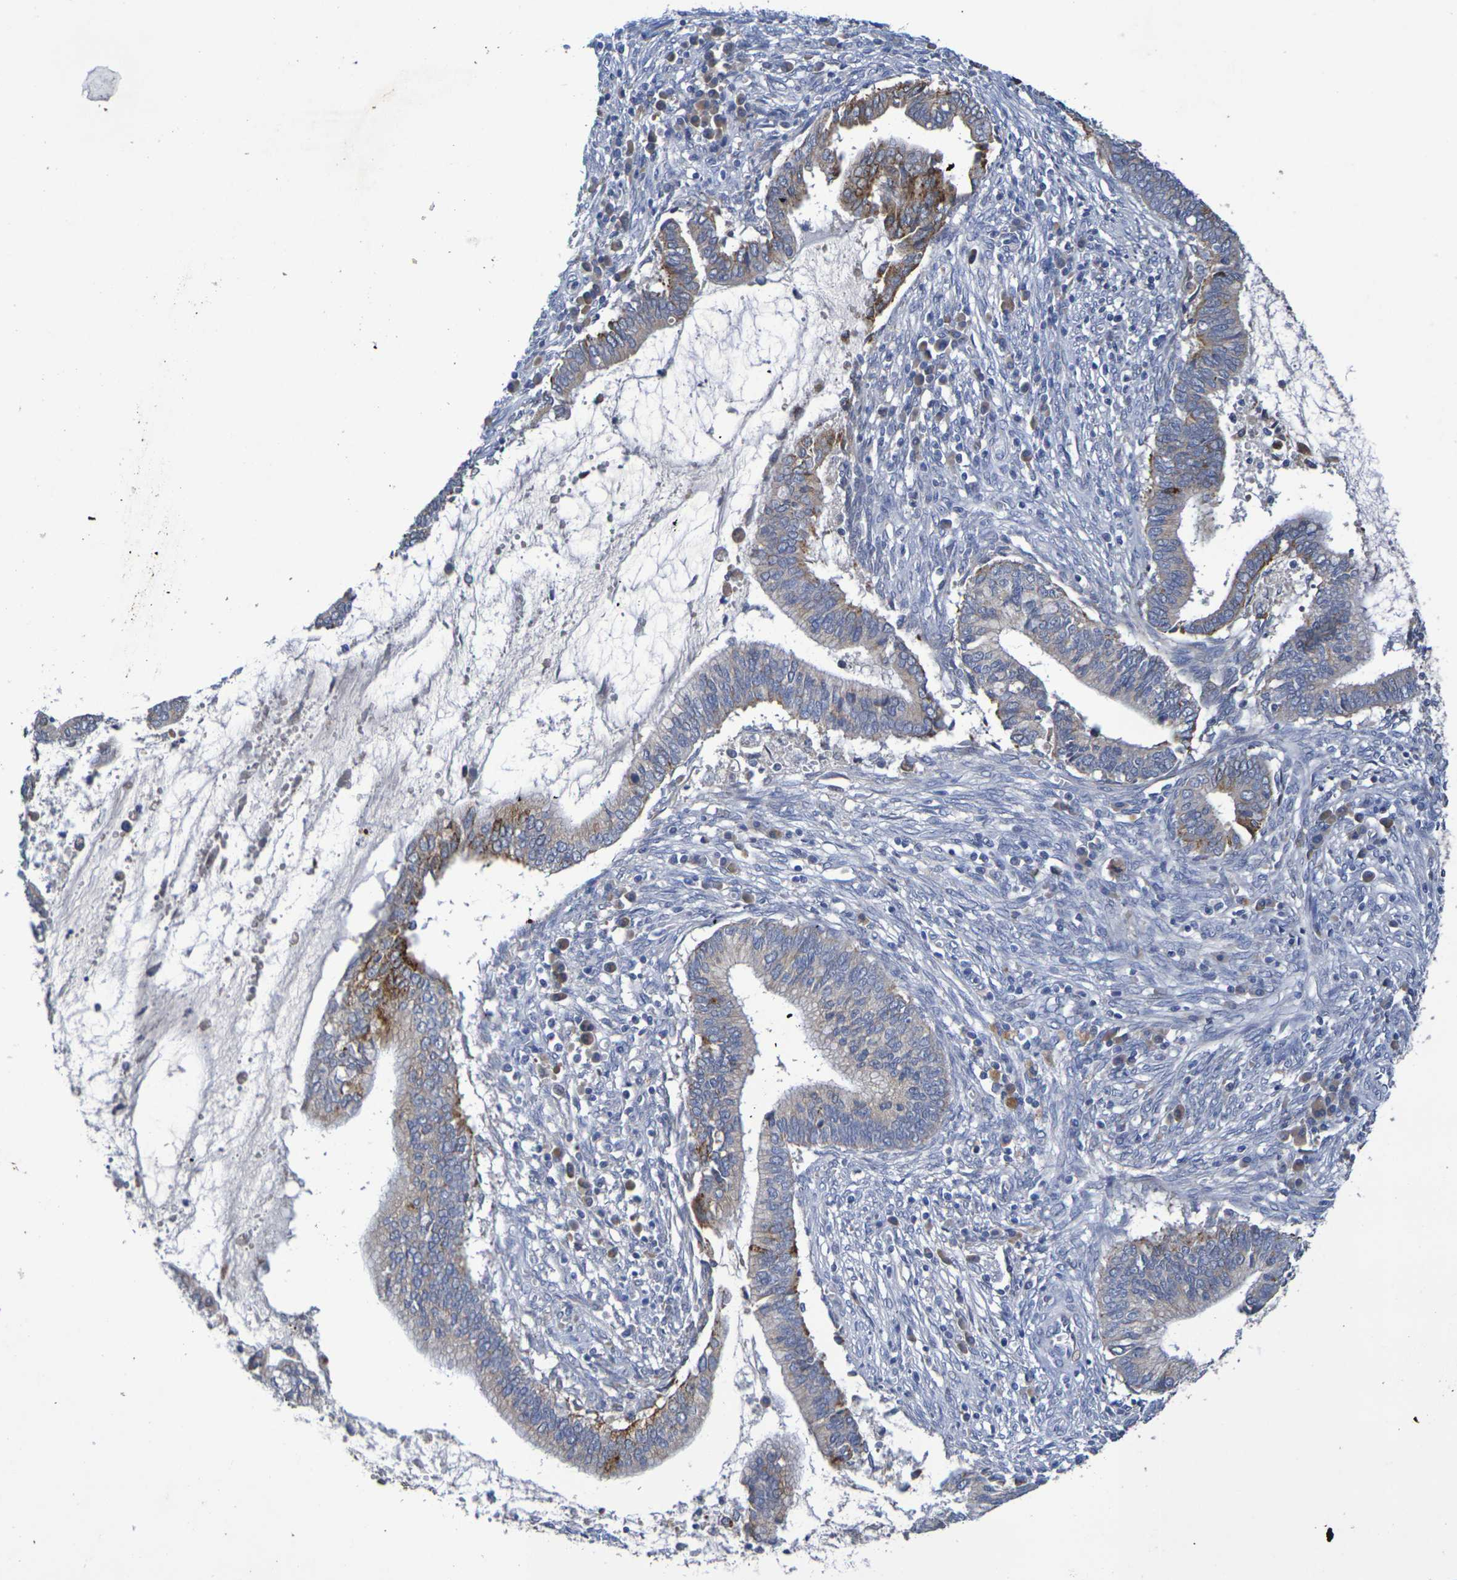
{"staining": {"intensity": "moderate", "quantity": "<25%", "location": "cytoplasmic/membranous"}, "tissue": "cervical cancer", "cell_type": "Tumor cells", "image_type": "cancer", "snomed": [{"axis": "morphology", "description": "Adenocarcinoma, NOS"}, {"axis": "topography", "description": "Cervix"}], "caption": "This micrograph demonstrates immunohistochemistry (IHC) staining of human adenocarcinoma (cervical), with low moderate cytoplasmic/membranous expression in approximately <25% of tumor cells.", "gene": "SDC4", "patient": {"sex": "female", "age": 44}}